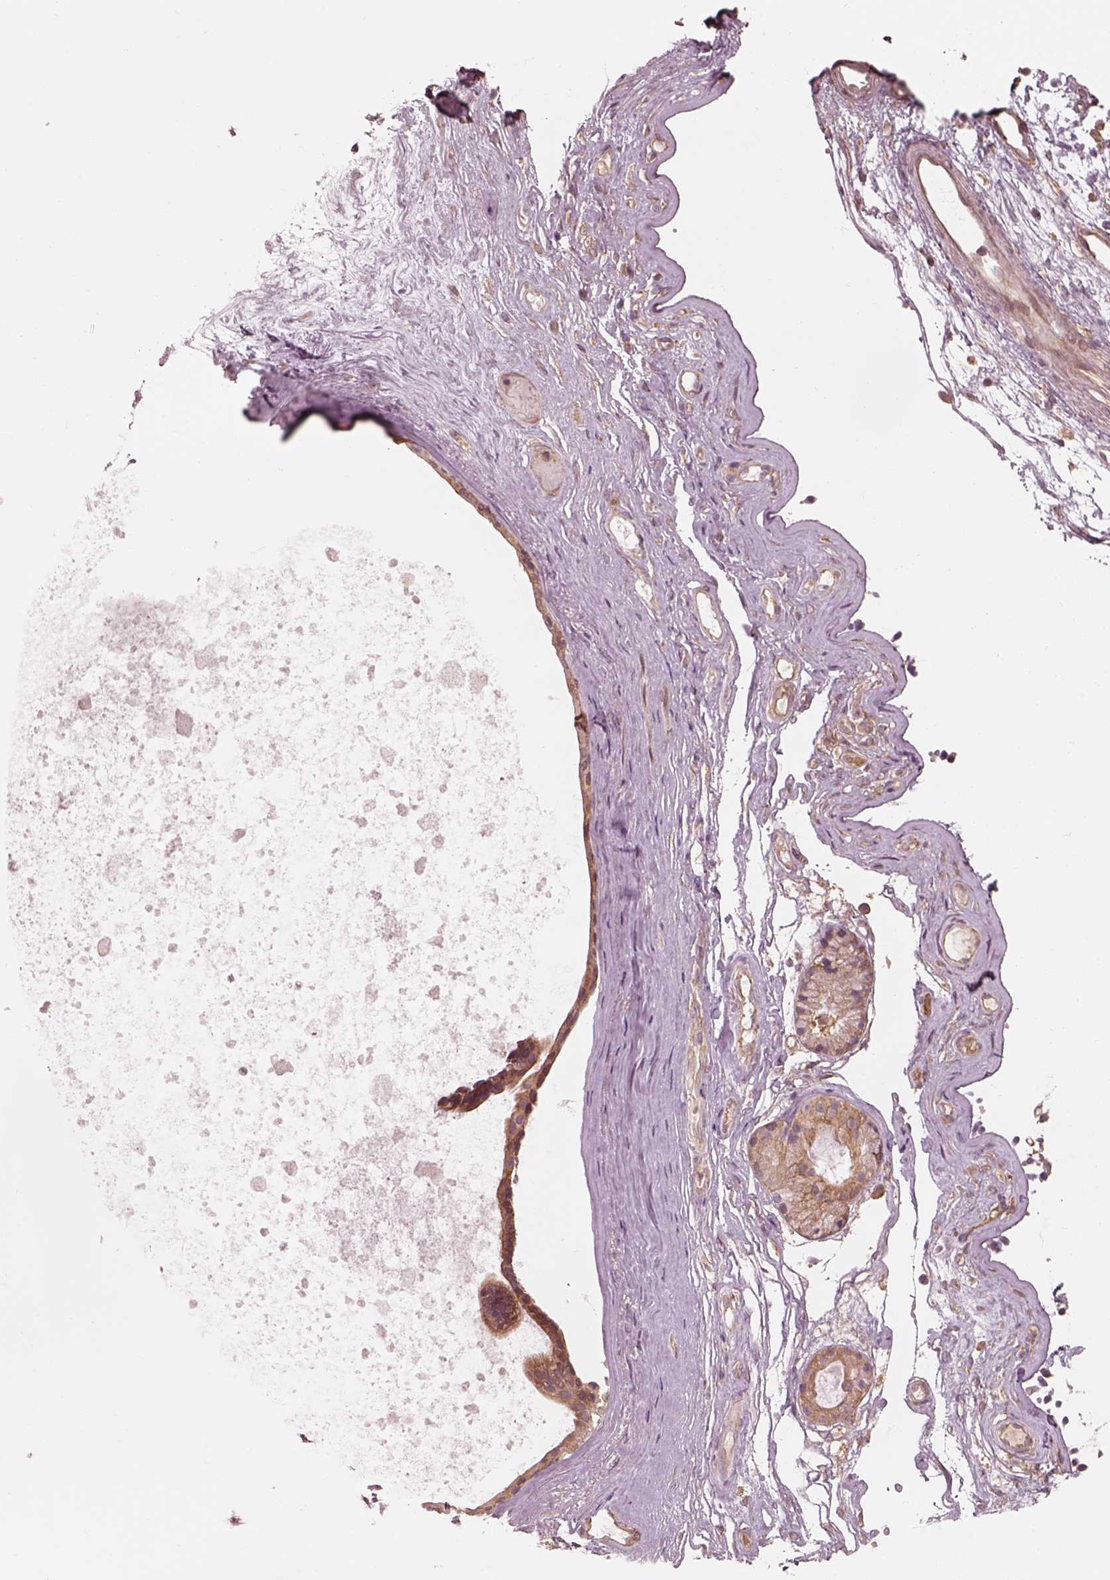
{"staining": {"intensity": "moderate", "quantity": ">75%", "location": "cytoplasmic/membranous"}, "tissue": "nasopharynx", "cell_type": "Respiratory epithelial cells", "image_type": "normal", "snomed": [{"axis": "morphology", "description": "Normal tissue, NOS"}, {"axis": "topography", "description": "Nasopharynx"}], "caption": "High-magnification brightfield microscopy of normal nasopharynx stained with DAB (brown) and counterstained with hematoxylin (blue). respiratory epithelial cells exhibit moderate cytoplasmic/membranous positivity is seen in approximately>75% of cells.", "gene": "CNOT2", "patient": {"sex": "female", "age": 85}}